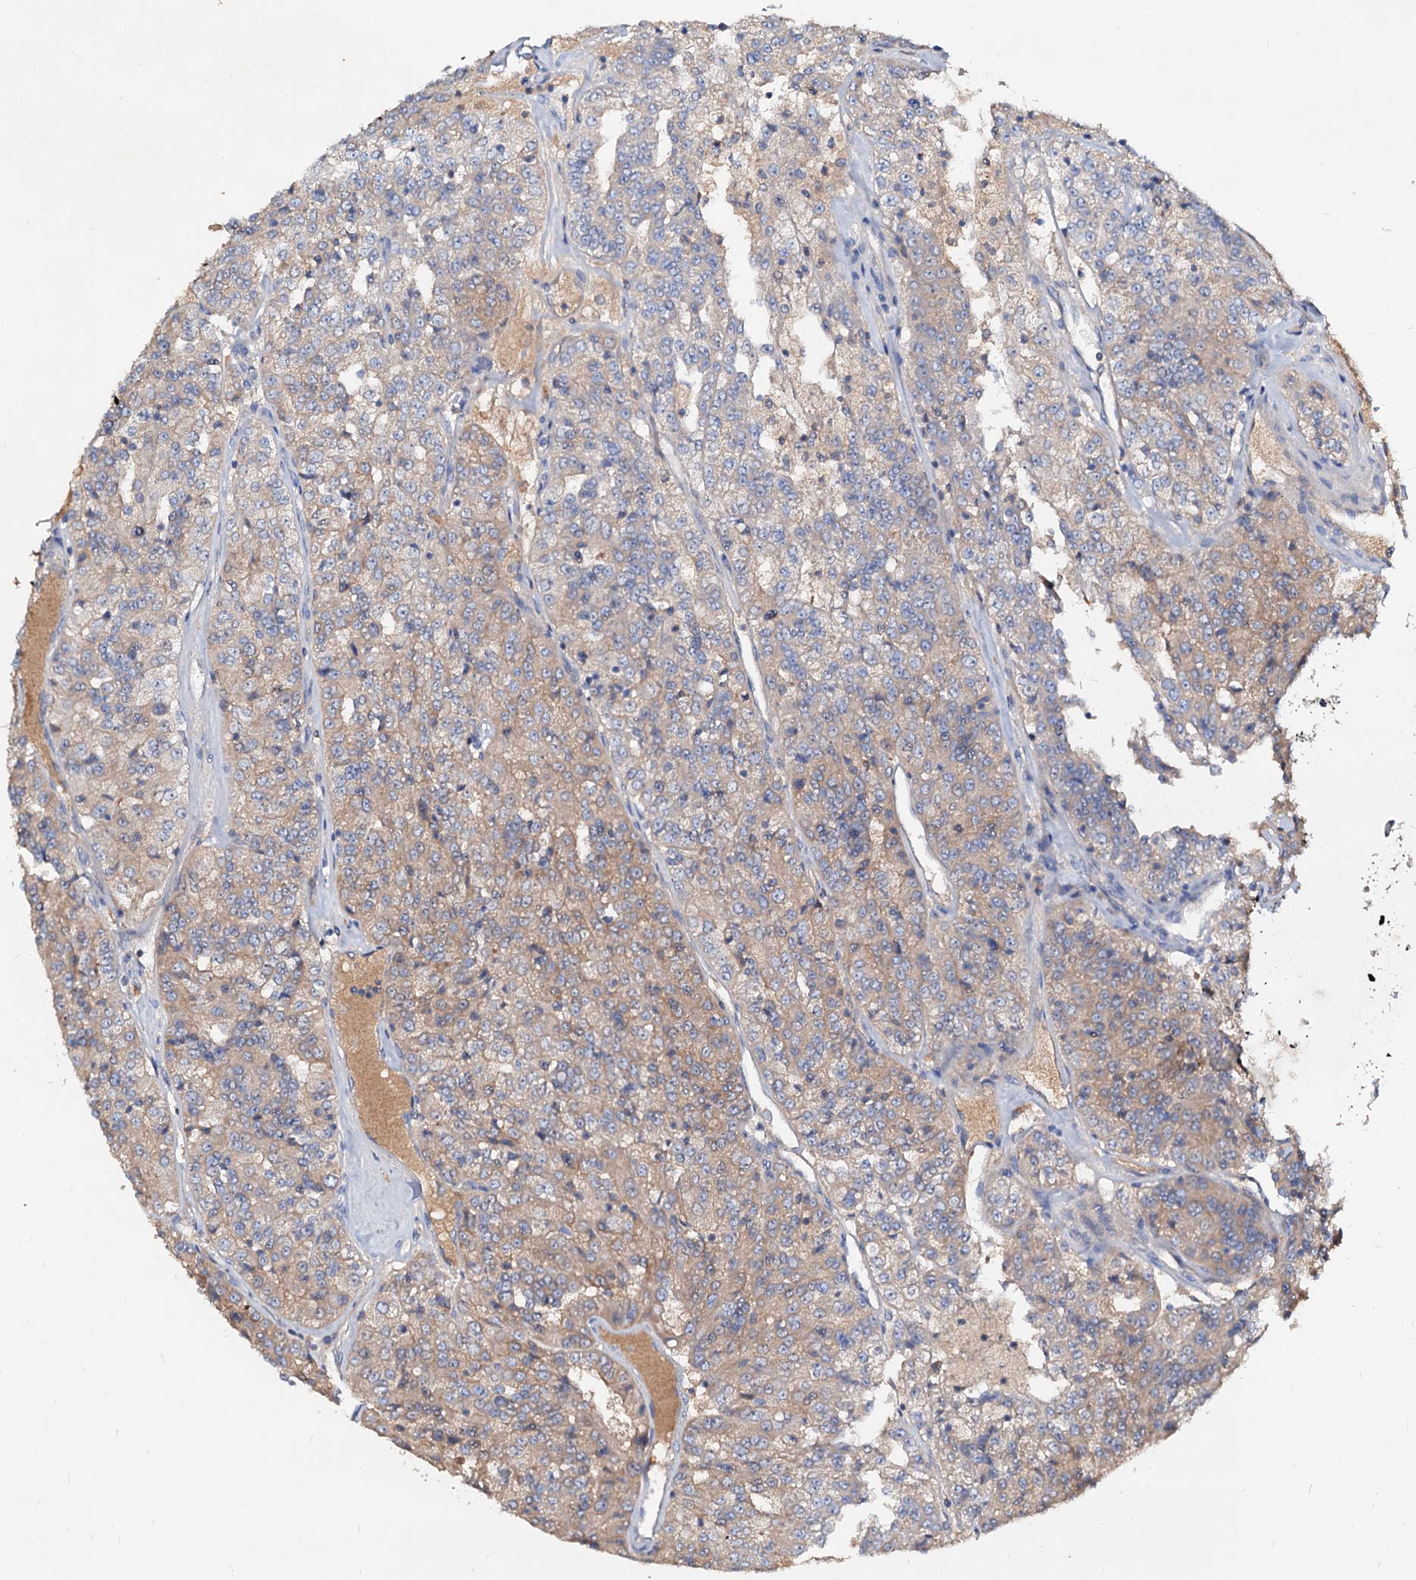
{"staining": {"intensity": "weak", "quantity": ">75%", "location": "cytoplasmic/membranous"}, "tissue": "renal cancer", "cell_type": "Tumor cells", "image_type": "cancer", "snomed": [{"axis": "morphology", "description": "Adenocarcinoma, NOS"}, {"axis": "topography", "description": "Kidney"}], "caption": "Tumor cells demonstrate low levels of weak cytoplasmic/membranous positivity in about >75% of cells in human renal adenocarcinoma. Ihc stains the protein of interest in brown and the nuclei are stained blue.", "gene": "ACY3", "patient": {"sex": "female", "age": 63}}